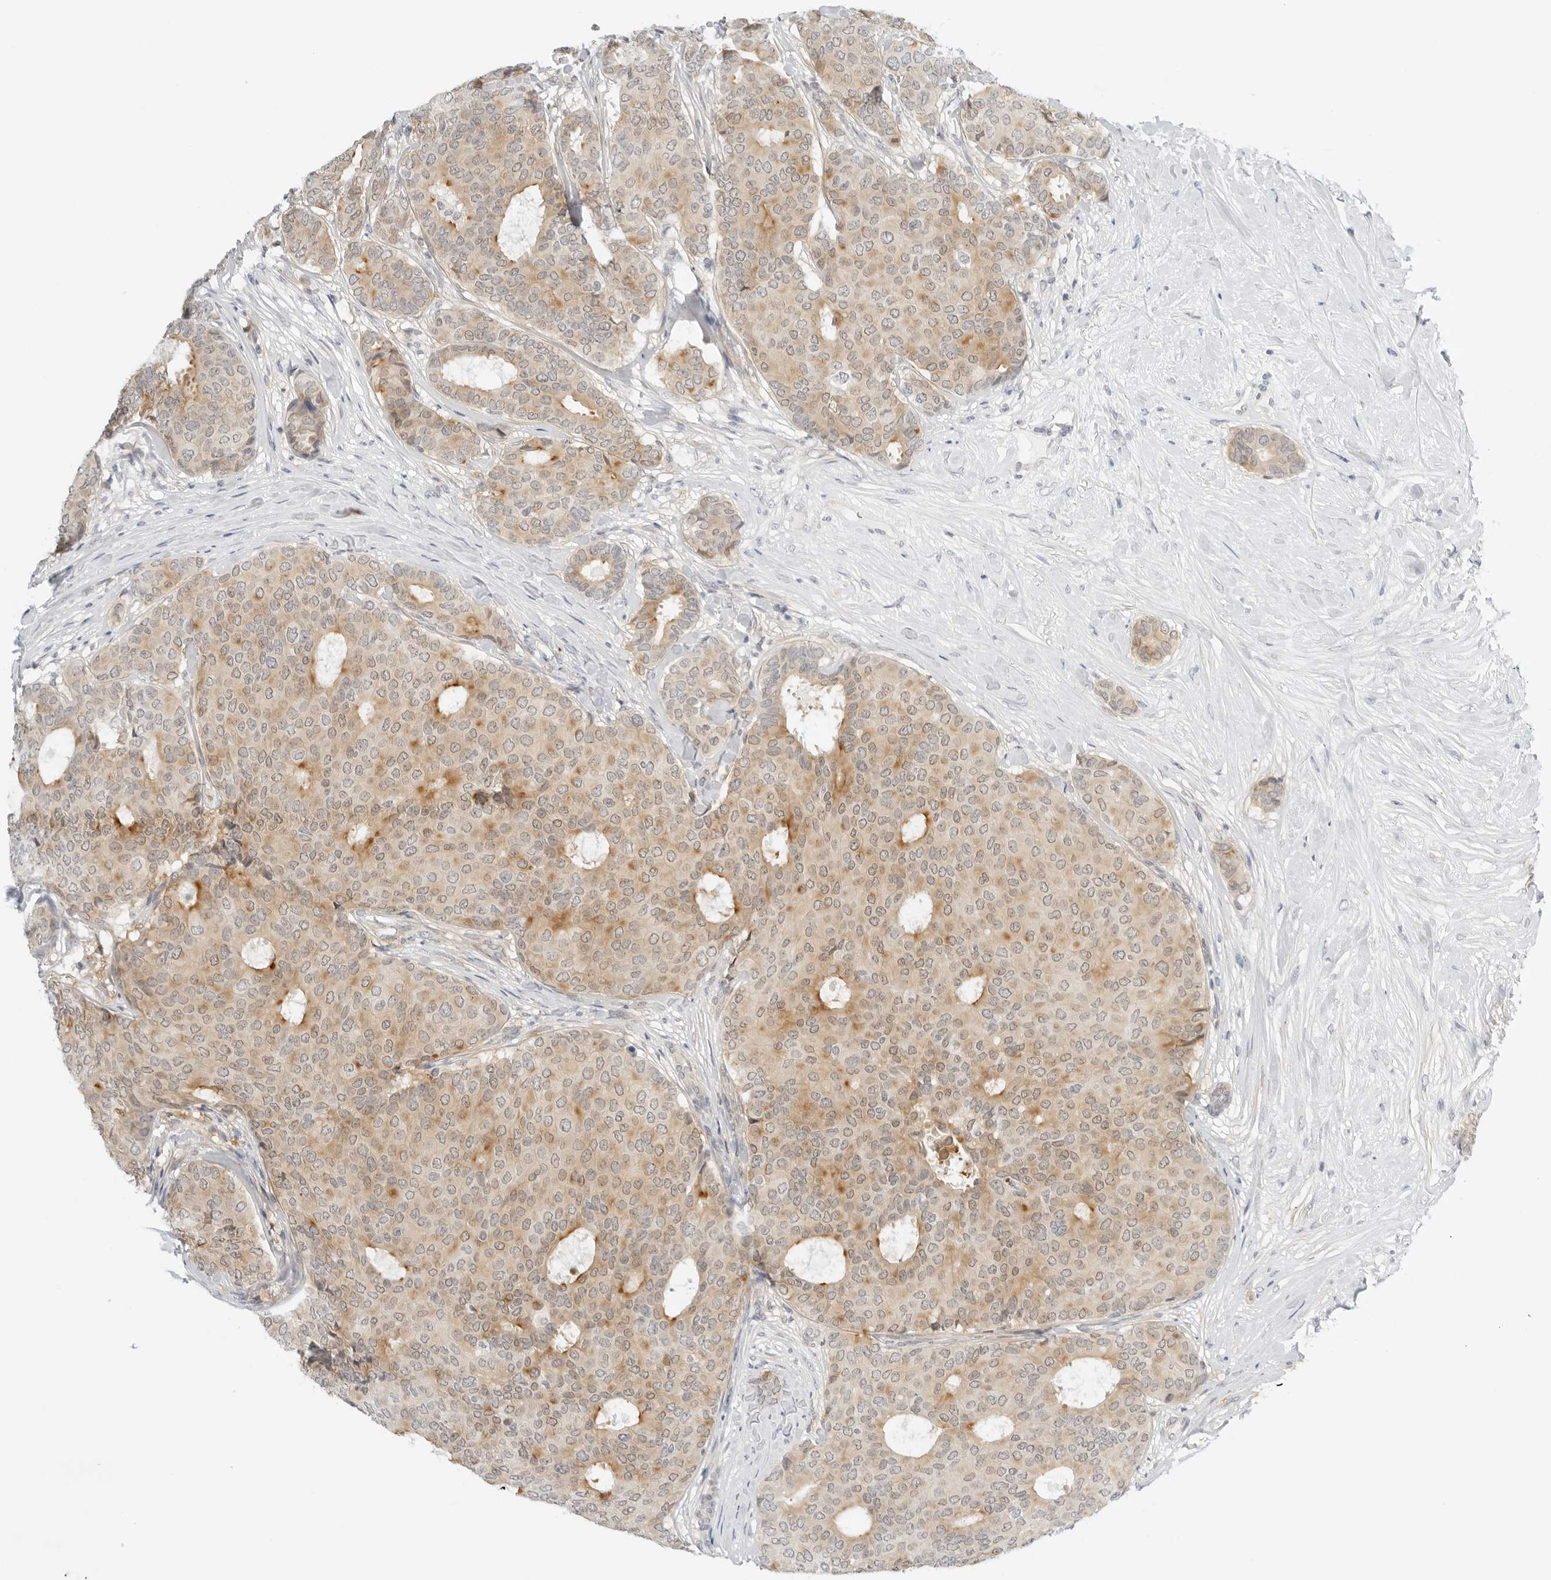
{"staining": {"intensity": "moderate", "quantity": ">75%", "location": "cytoplasmic/membranous"}, "tissue": "breast cancer", "cell_type": "Tumor cells", "image_type": "cancer", "snomed": [{"axis": "morphology", "description": "Duct carcinoma"}, {"axis": "topography", "description": "Breast"}], "caption": "Brown immunohistochemical staining in human breast infiltrating ductal carcinoma exhibits moderate cytoplasmic/membranous positivity in about >75% of tumor cells.", "gene": "OSCP1", "patient": {"sex": "female", "age": 75}}